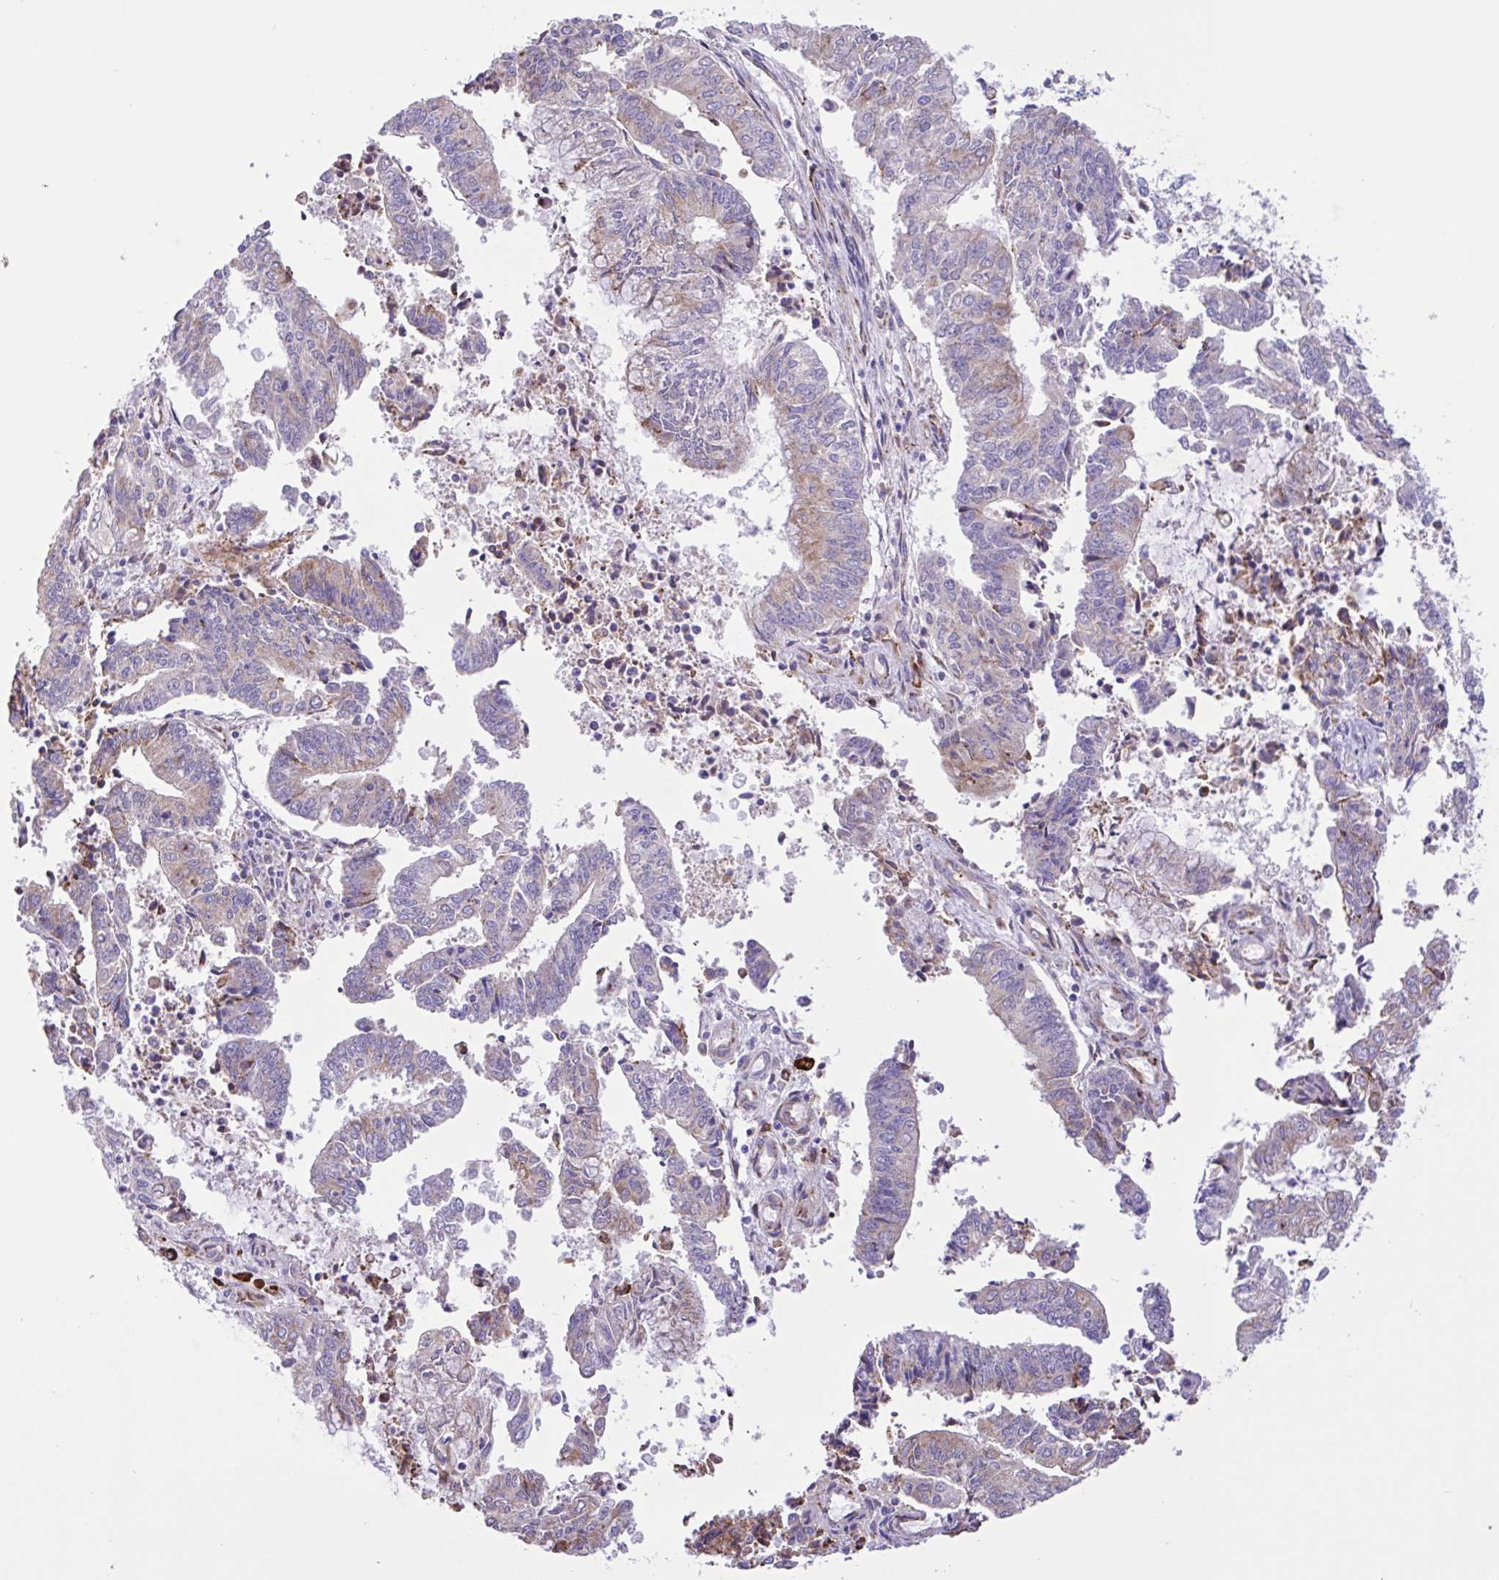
{"staining": {"intensity": "weak", "quantity": "25%-75%", "location": "cytoplasmic/membranous"}, "tissue": "endometrial cancer", "cell_type": "Tumor cells", "image_type": "cancer", "snomed": [{"axis": "morphology", "description": "Adenocarcinoma, NOS"}, {"axis": "topography", "description": "Endometrium"}], "caption": "Protein positivity by IHC shows weak cytoplasmic/membranous positivity in about 25%-75% of tumor cells in endometrial cancer (adenocarcinoma). (Brightfield microscopy of DAB IHC at high magnification).", "gene": "DSC3", "patient": {"sex": "female", "age": 61}}